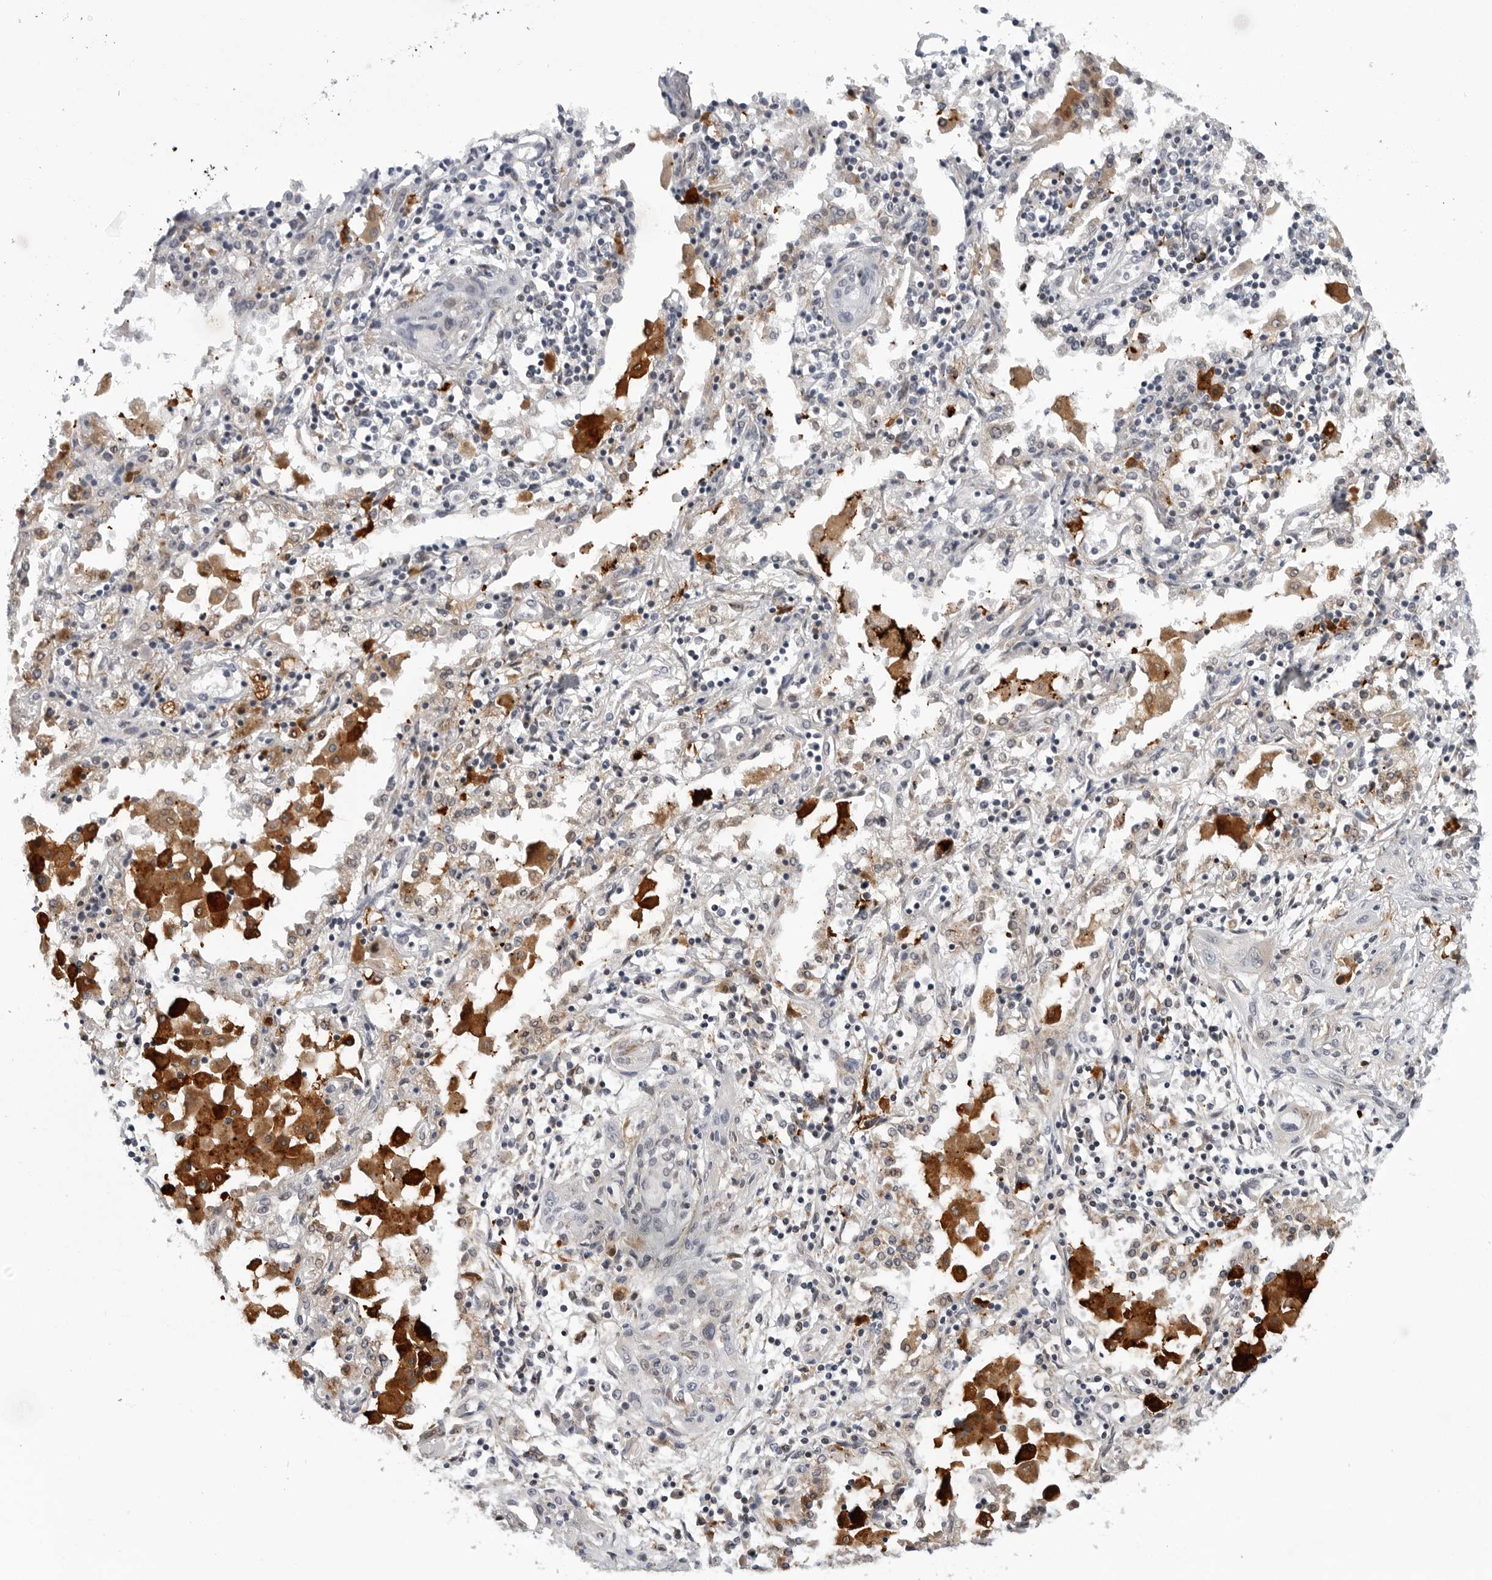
{"staining": {"intensity": "negative", "quantity": "none", "location": "none"}, "tissue": "lung cancer", "cell_type": "Tumor cells", "image_type": "cancer", "snomed": [{"axis": "morphology", "description": "Squamous cell carcinoma, NOS"}, {"axis": "topography", "description": "Lung"}], "caption": "Protein analysis of lung cancer demonstrates no significant expression in tumor cells. (DAB (3,3'-diaminobenzidine) immunohistochemistry (IHC), high magnification).", "gene": "CDK20", "patient": {"sex": "female", "age": 47}}